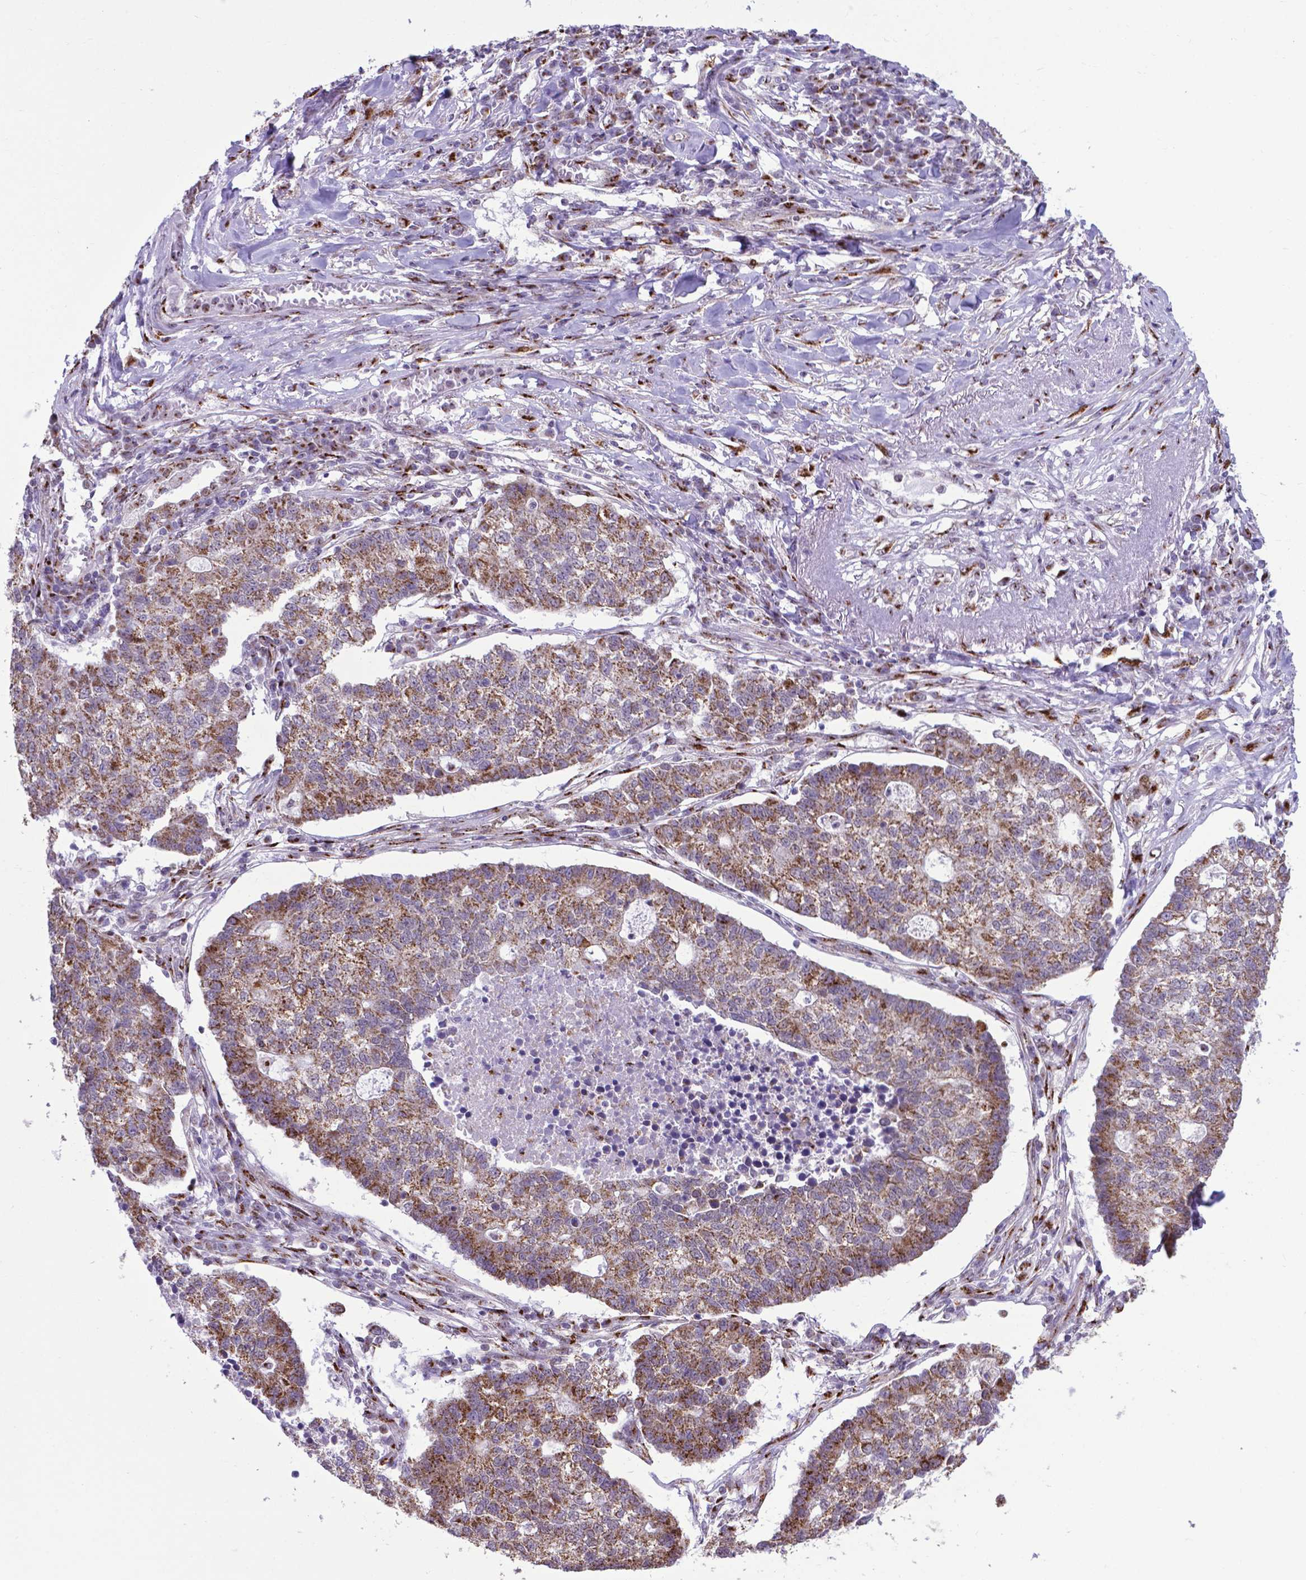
{"staining": {"intensity": "moderate", "quantity": ">75%", "location": "cytoplasmic/membranous"}, "tissue": "lung cancer", "cell_type": "Tumor cells", "image_type": "cancer", "snomed": [{"axis": "morphology", "description": "Adenocarcinoma, NOS"}, {"axis": "topography", "description": "Lung"}], "caption": "Immunohistochemistry (IHC) micrograph of neoplastic tissue: lung adenocarcinoma stained using IHC displays medium levels of moderate protein expression localized specifically in the cytoplasmic/membranous of tumor cells, appearing as a cytoplasmic/membranous brown color.", "gene": "MRPL10", "patient": {"sex": "male", "age": 57}}